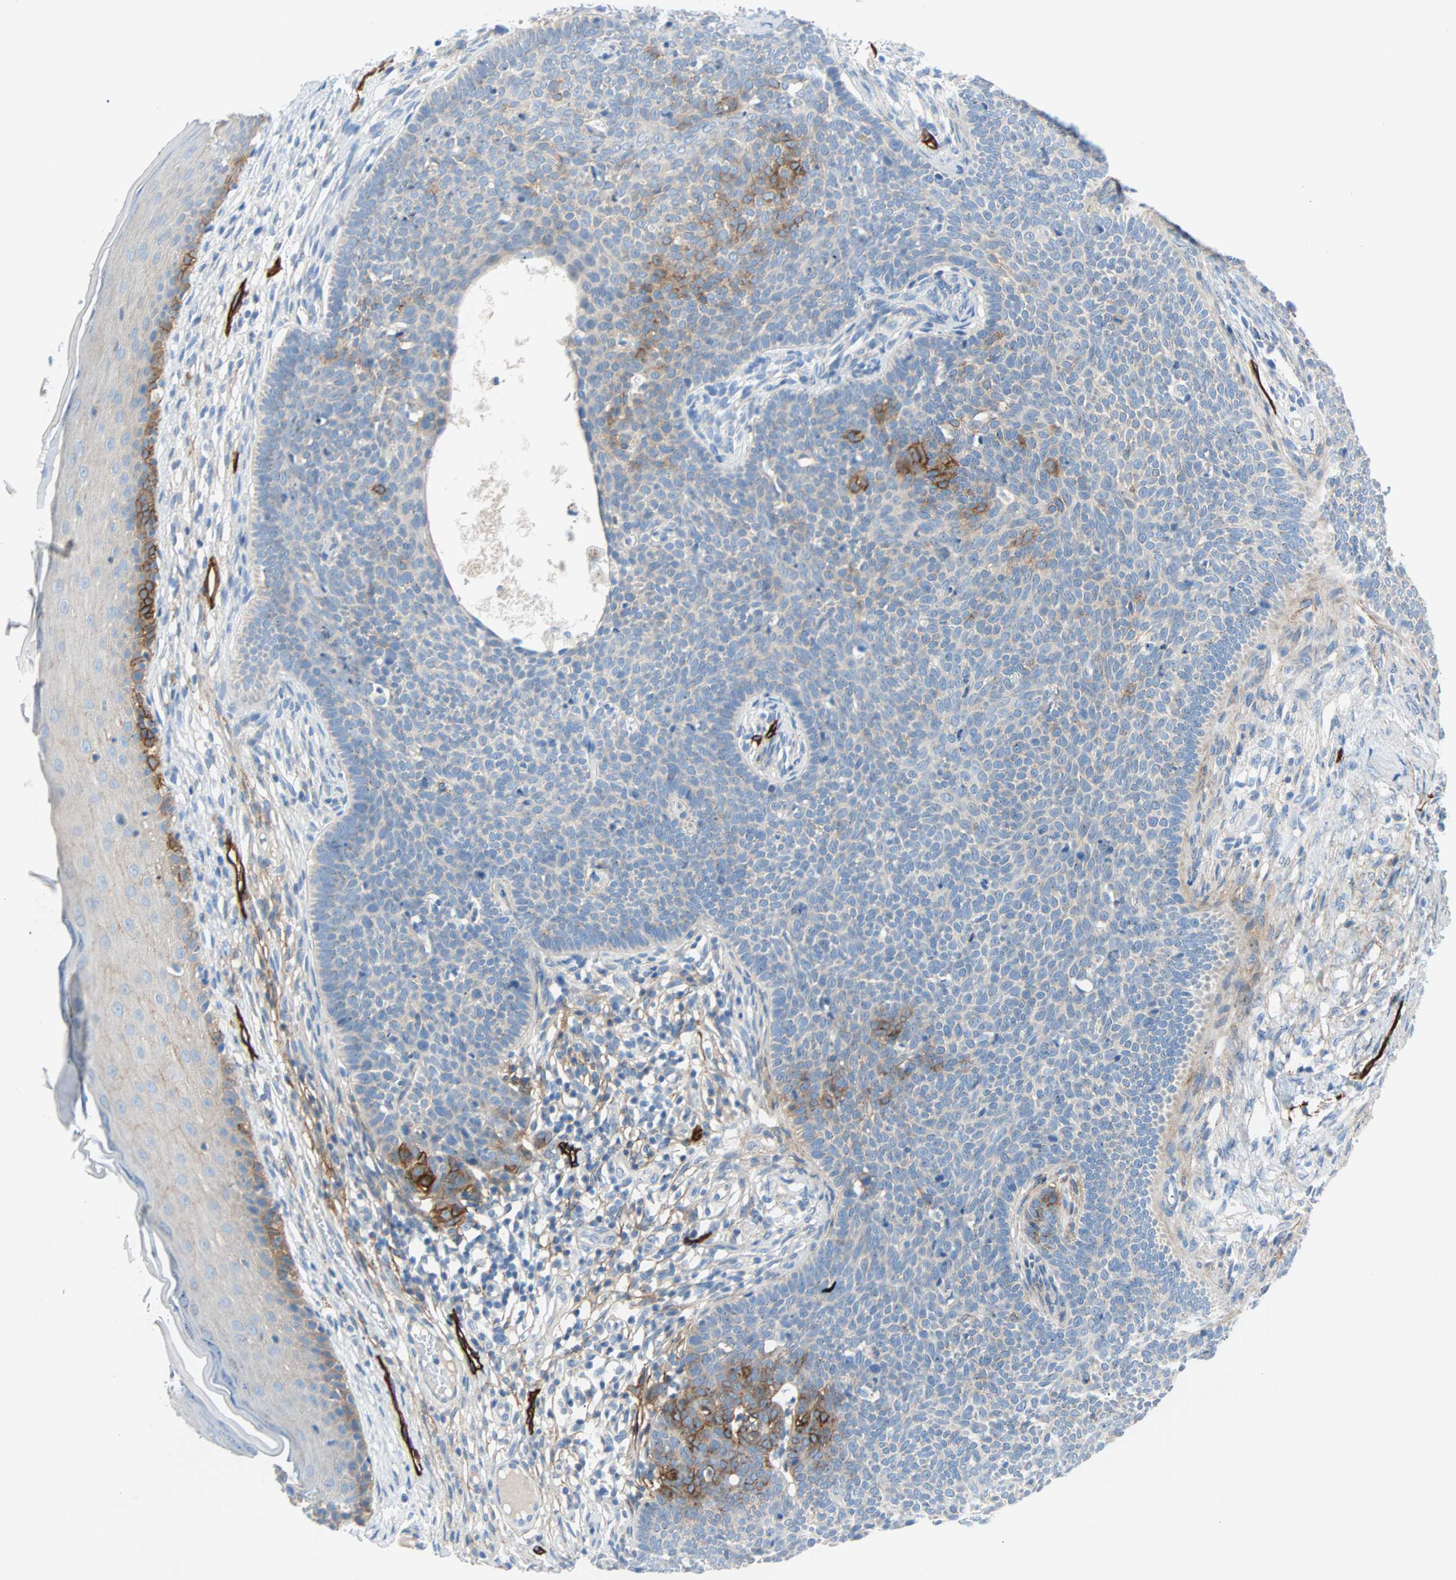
{"staining": {"intensity": "strong", "quantity": "<25%", "location": "cytoplasmic/membranous"}, "tissue": "skin cancer", "cell_type": "Tumor cells", "image_type": "cancer", "snomed": [{"axis": "morphology", "description": "Normal tissue, NOS"}, {"axis": "morphology", "description": "Basal cell carcinoma"}, {"axis": "topography", "description": "Skin"}], "caption": "Strong cytoplasmic/membranous protein positivity is appreciated in approximately <25% of tumor cells in skin cancer (basal cell carcinoma).", "gene": "PDPN", "patient": {"sex": "male", "age": 87}}